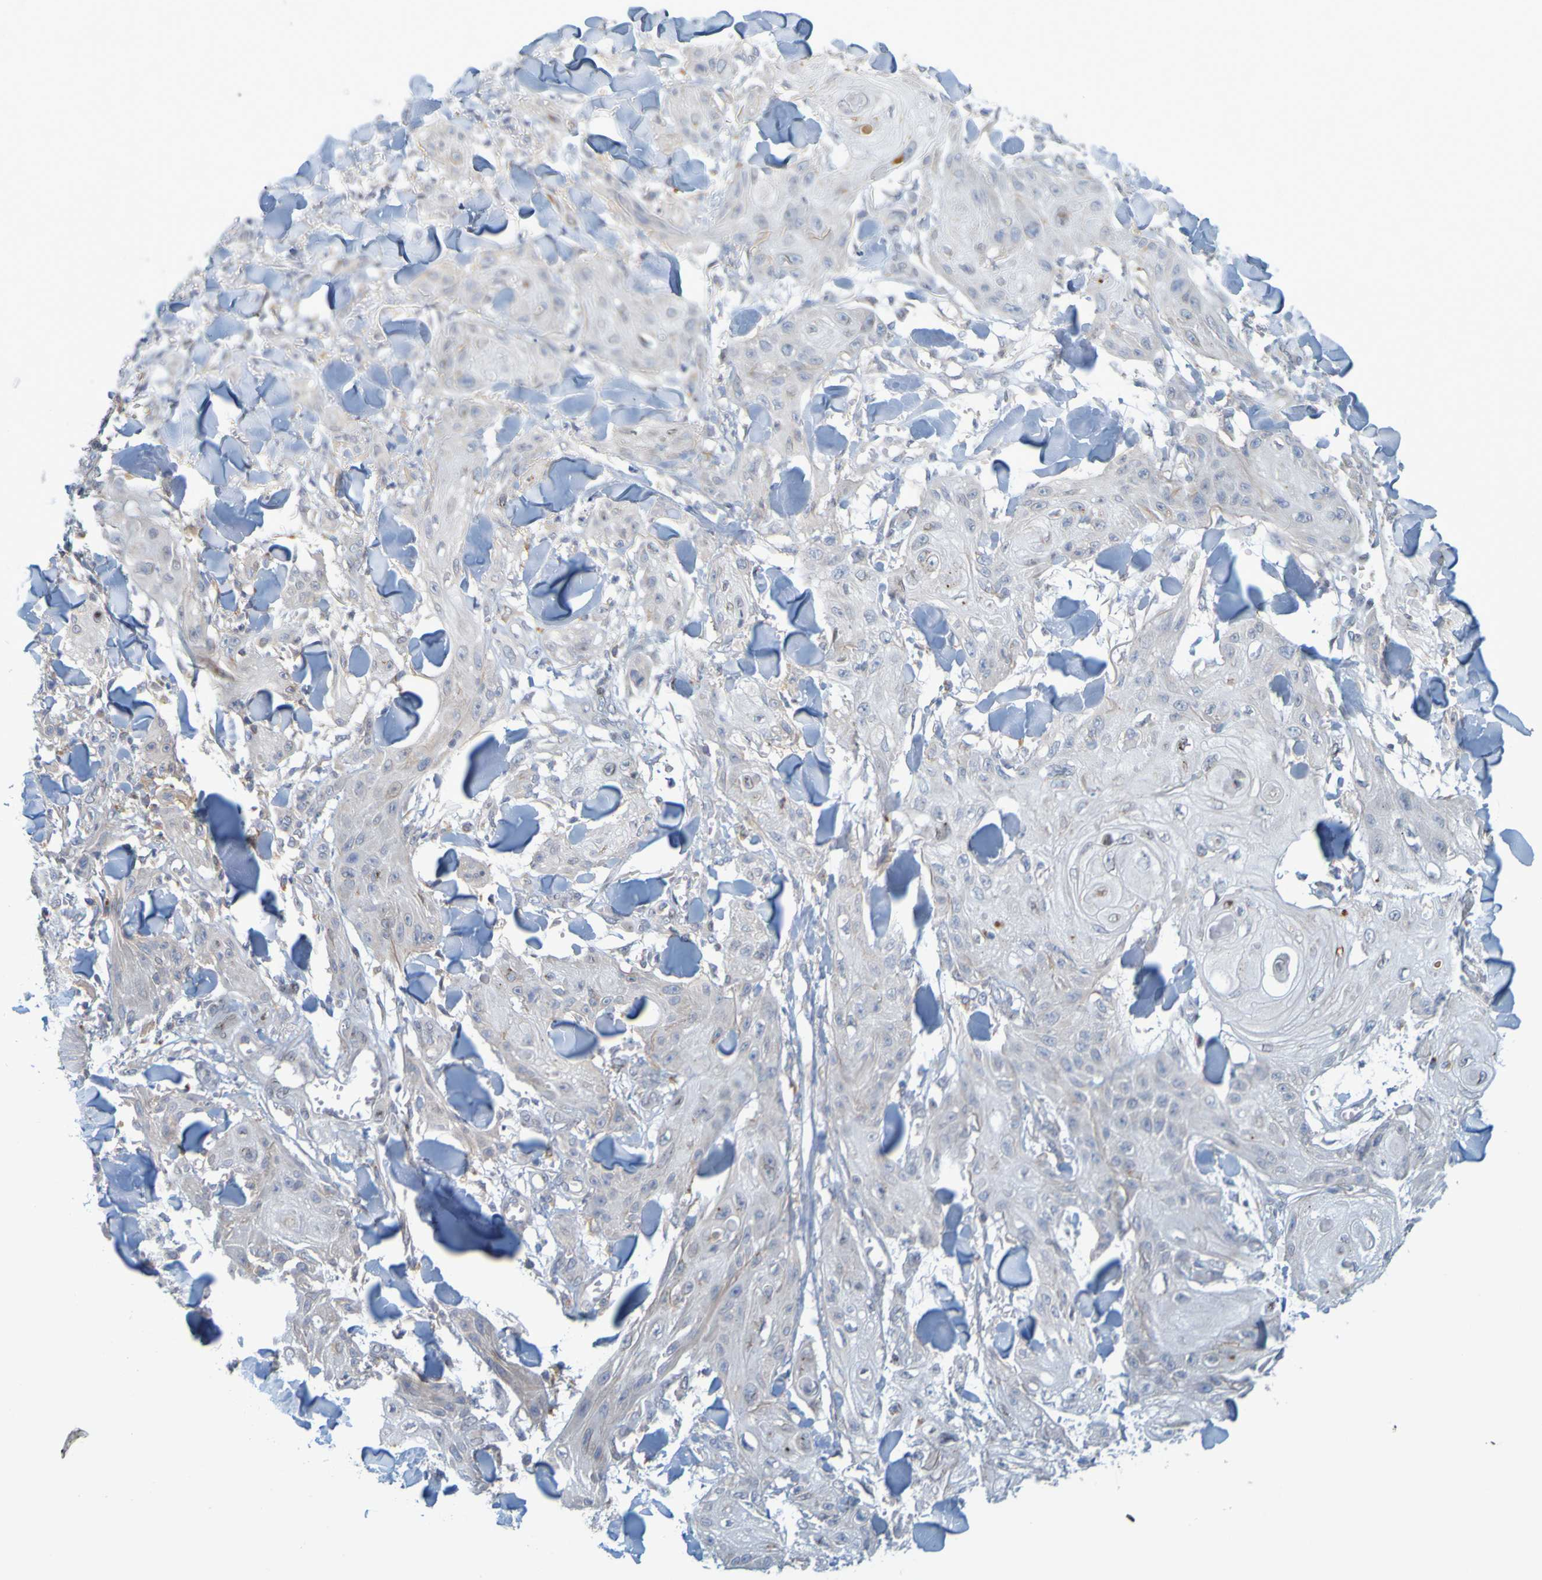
{"staining": {"intensity": "negative", "quantity": "none", "location": "none"}, "tissue": "skin cancer", "cell_type": "Tumor cells", "image_type": "cancer", "snomed": [{"axis": "morphology", "description": "Squamous cell carcinoma, NOS"}, {"axis": "topography", "description": "Skin"}], "caption": "This is an immunohistochemistry (IHC) histopathology image of human skin cancer (squamous cell carcinoma). There is no expression in tumor cells.", "gene": "MAG", "patient": {"sex": "male", "age": 74}}